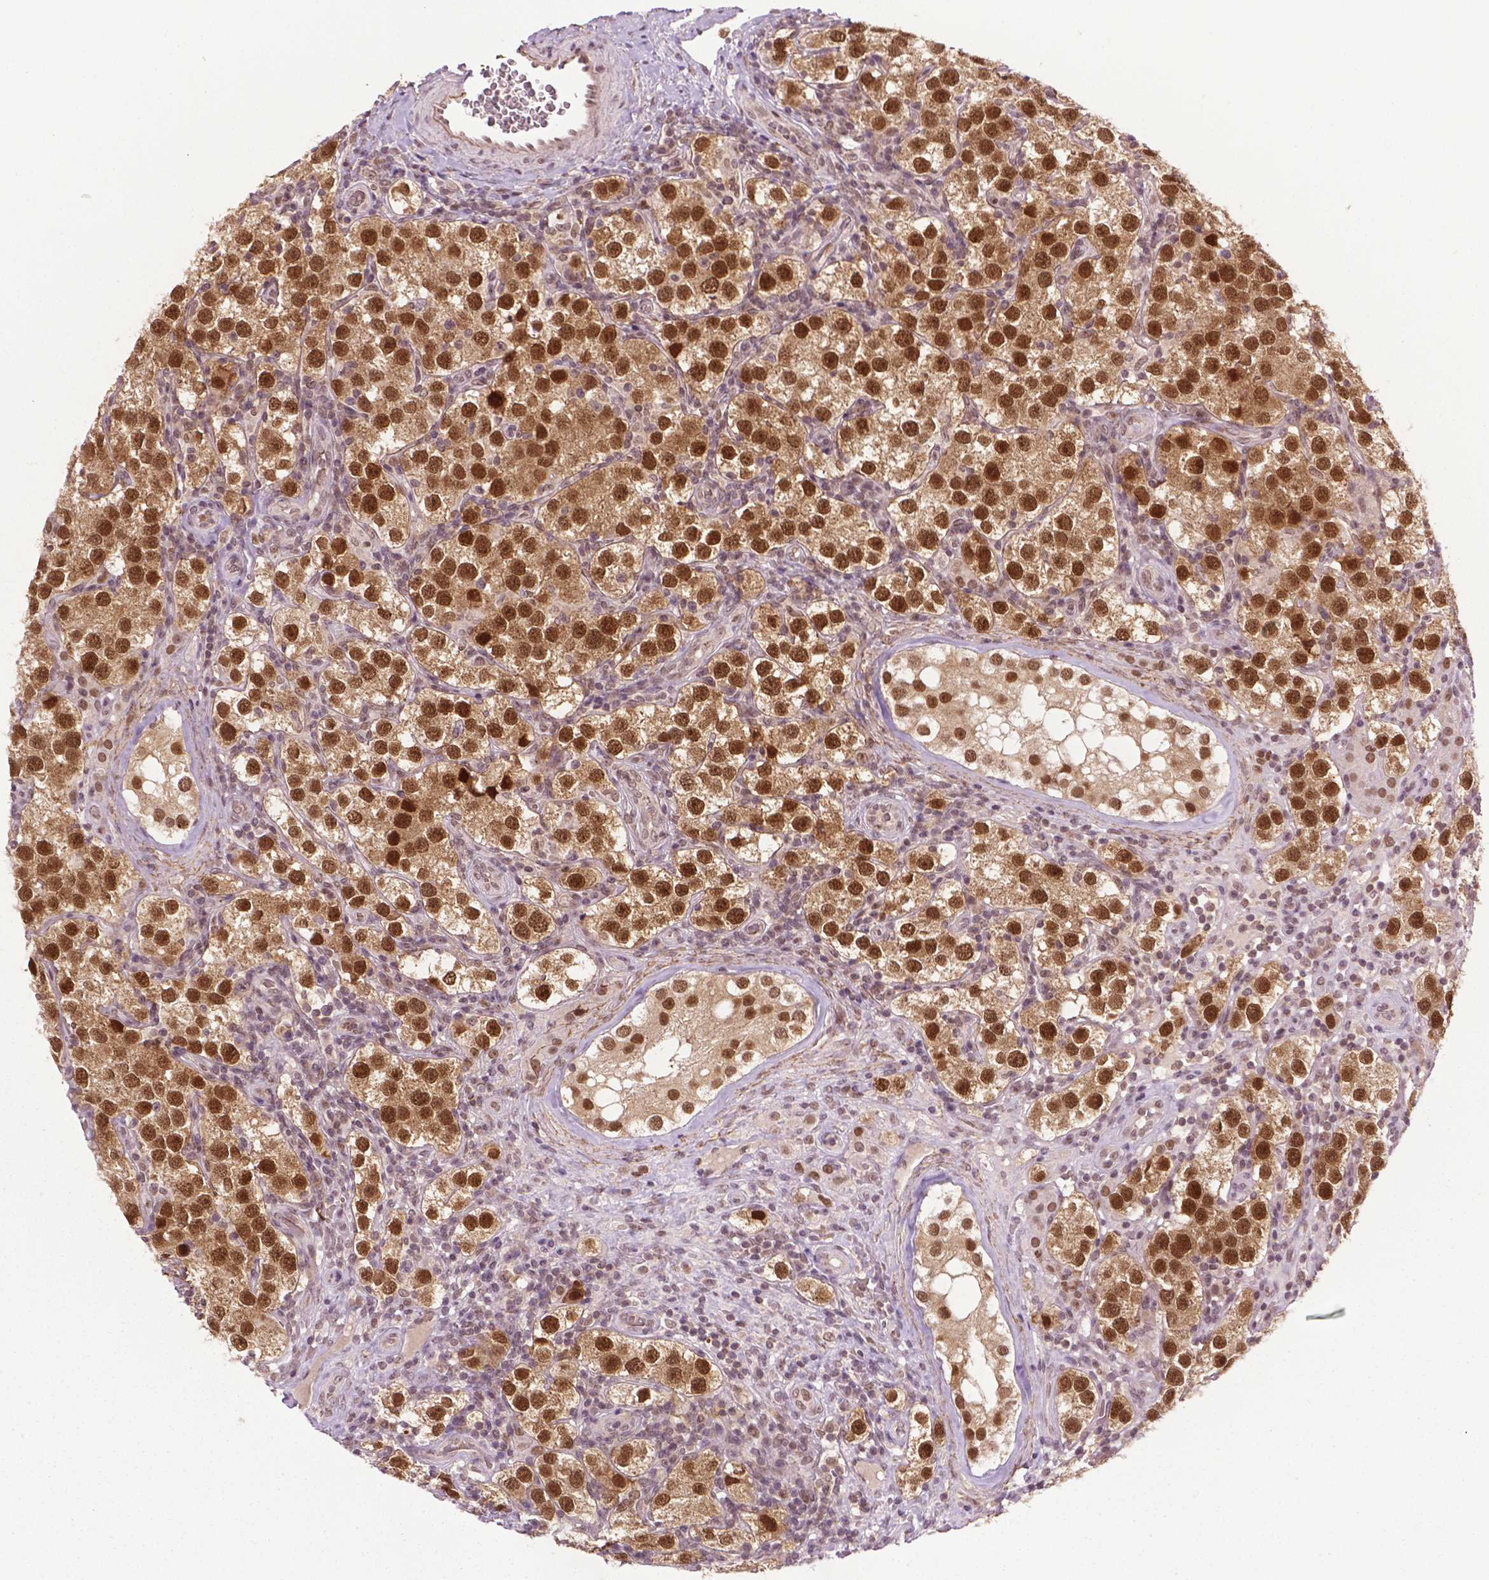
{"staining": {"intensity": "strong", "quantity": ">75%", "location": "cytoplasmic/membranous,nuclear"}, "tissue": "testis cancer", "cell_type": "Tumor cells", "image_type": "cancer", "snomed": [{"axis": "morphology", "description": "Seminoma, NOS"}, {"axis": "topography", "description": "Testis"}], "caption": "The image reveals staining of seminoma (testis), revealing strong cytoplasmic/membranous and nuclear protein positivity (brown color) within tumor cells.", "gene": "UBQLN4", "patient": {"sex": "male", "age": 37}}